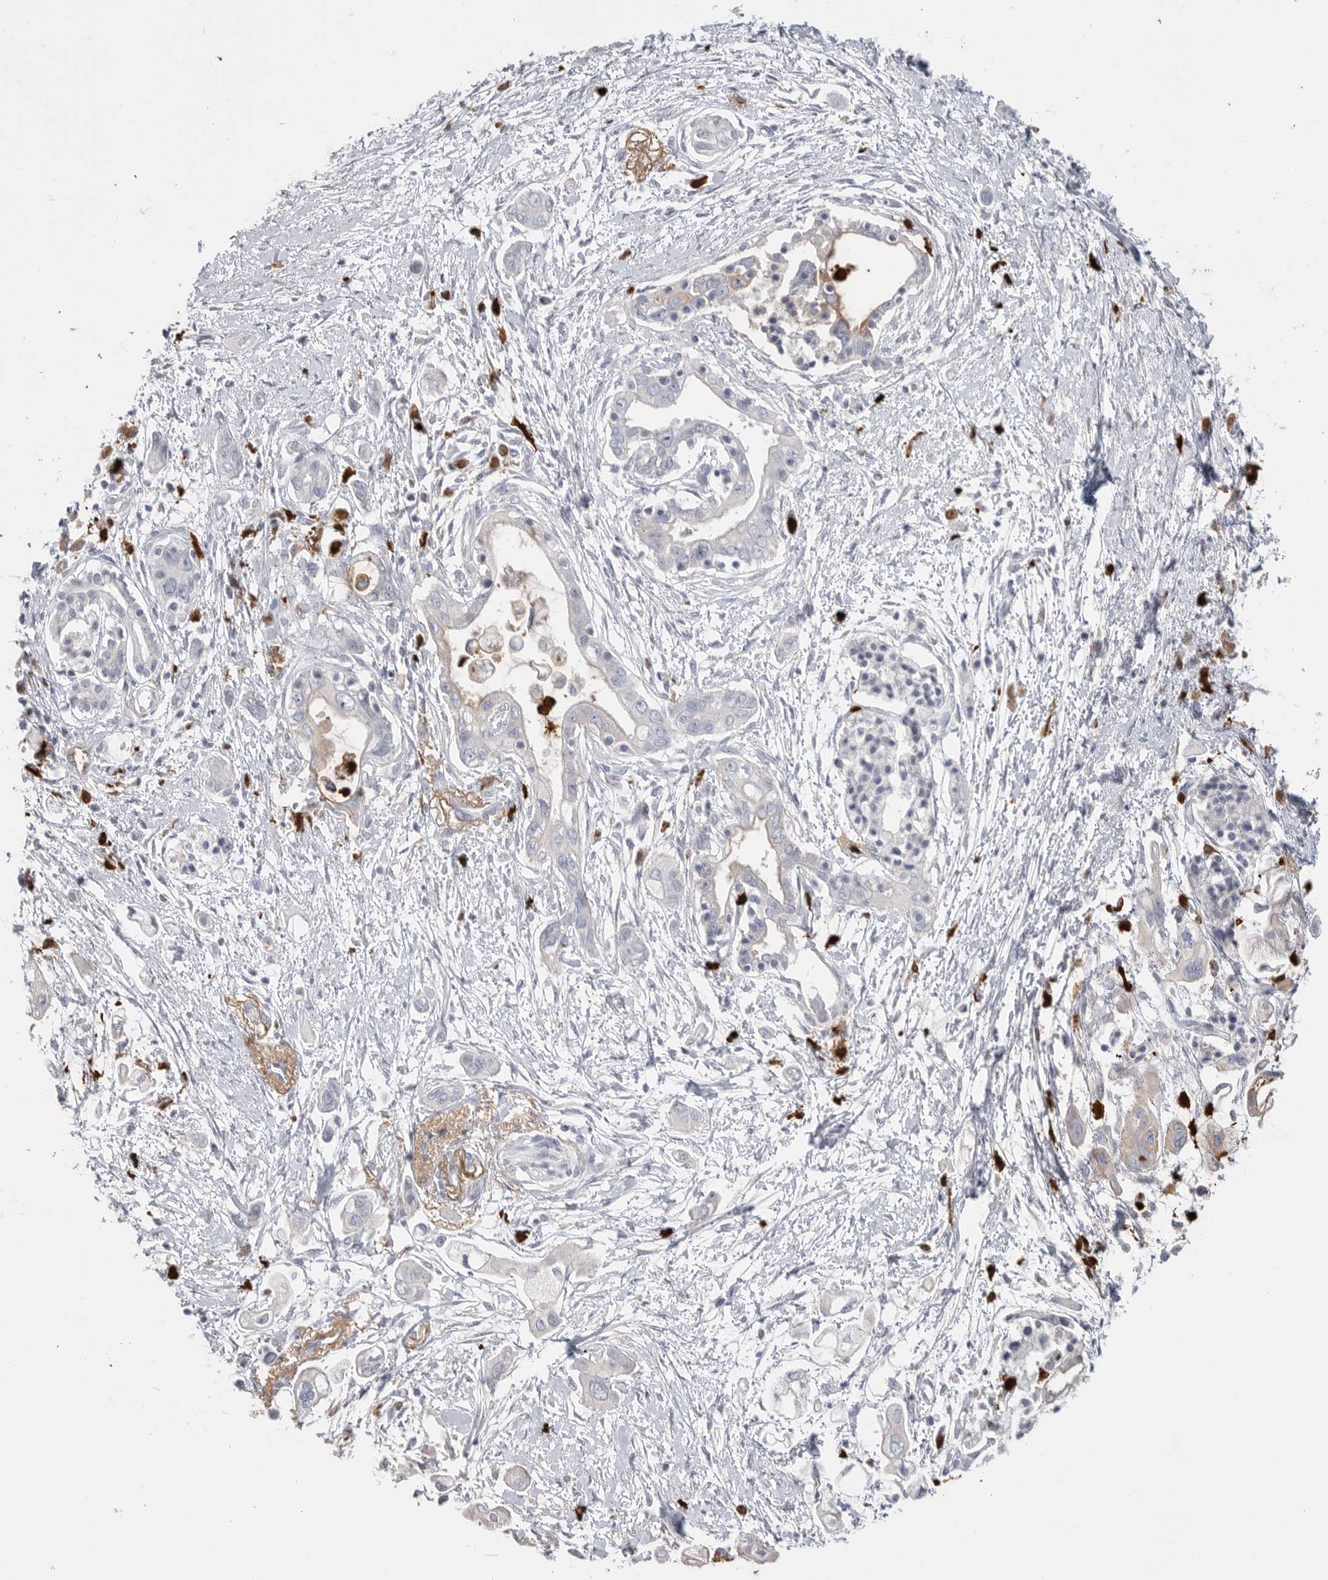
{"staining": {"intensity": "negative", "quantity": "none", "location": "none"}, "tissue": "pancreatic cancer", "cell_type": "Tumor cells", "image_type": "cancer", "snomed": [{"axis": "morphology", "description": "Adenocarcinoma, NOS"}, {"axis": "topography", "description": "Pancreas"}], "caption": "Micrograph shows no significant protein positivity in tumor cells of pancreatic cancer (adenocarcinoma).", "gene": "CYB561D1", "patient": {"sex": "male", "age": 59}}